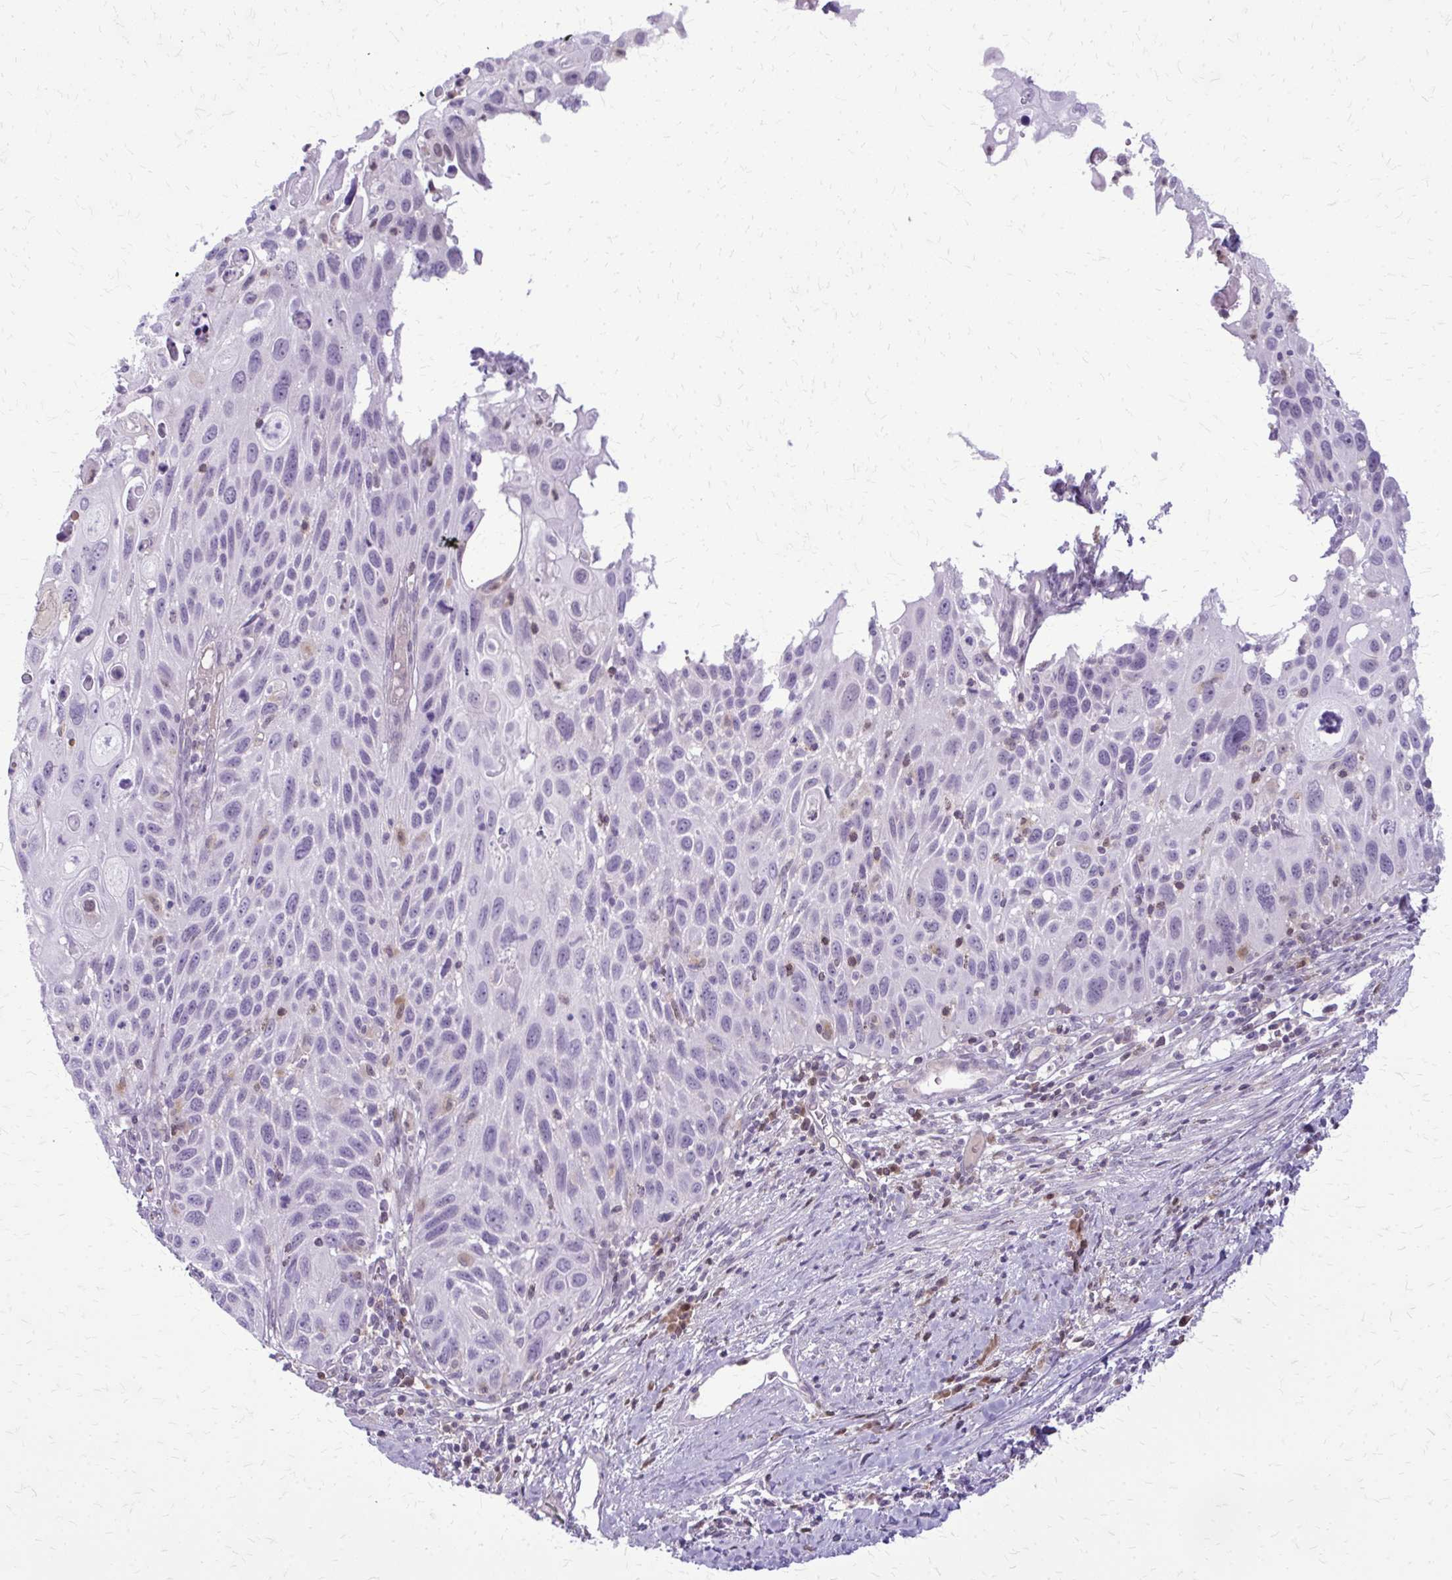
{"staining": {"intensity": "negative", "quantity": "none", "location": "none"}, "tissue": "cervical cancer", "cell_type": "Tumor cells", "image_type": "cancer", "snomed": [{"axis": "morphology", "description": "Squamous cell carcinoma, NOS"}, {"axis": "topography", "description": "Cervix"}], "caption": "Cervical squamous cell carcinoma stained for a protein using IHC shows no expression tumor cells.", "gene": "GLRX", "patient": {"sex": "female", "age": 70}}